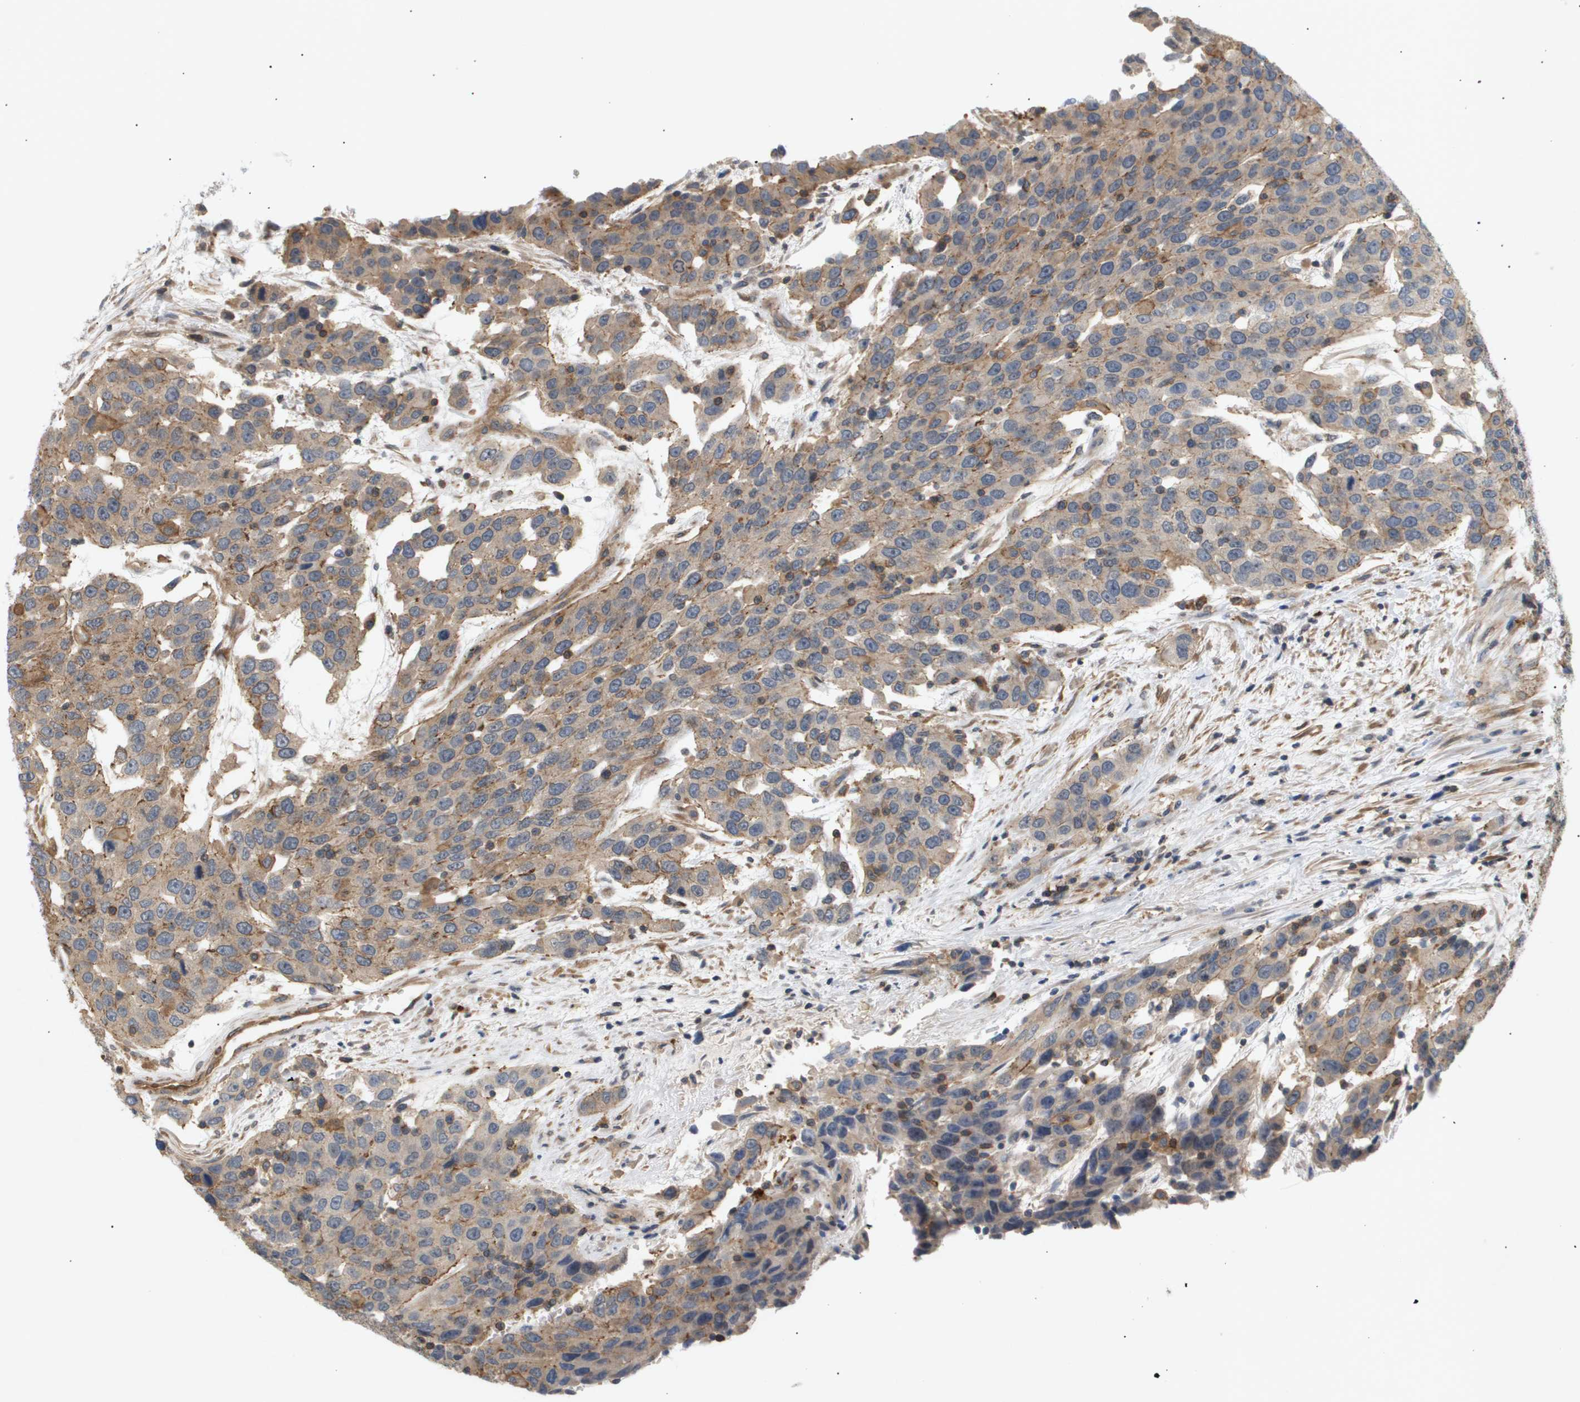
{"staining": {"intensity": "weak", "quantity": ">75%", "location": "cytoplasmic/membranous"}, "tissue": "urothelial cancer", "cell_type": "Tumor cells", "image_type": "cancer", "snomed": [{"axis": "morphology", "description": "Urothelial carcinoma, High grade"}, {"axis": "topography", "description": "Urinary bladder"}], "caption": "Protein expression analysis of human high-grade urothelial carcinoma reveals weak cytoplasmic/membranous positivity in approximately >75% of tumor cells.", "gene": "CORO2B", "patient": {"sex": "female", "age": 80}}